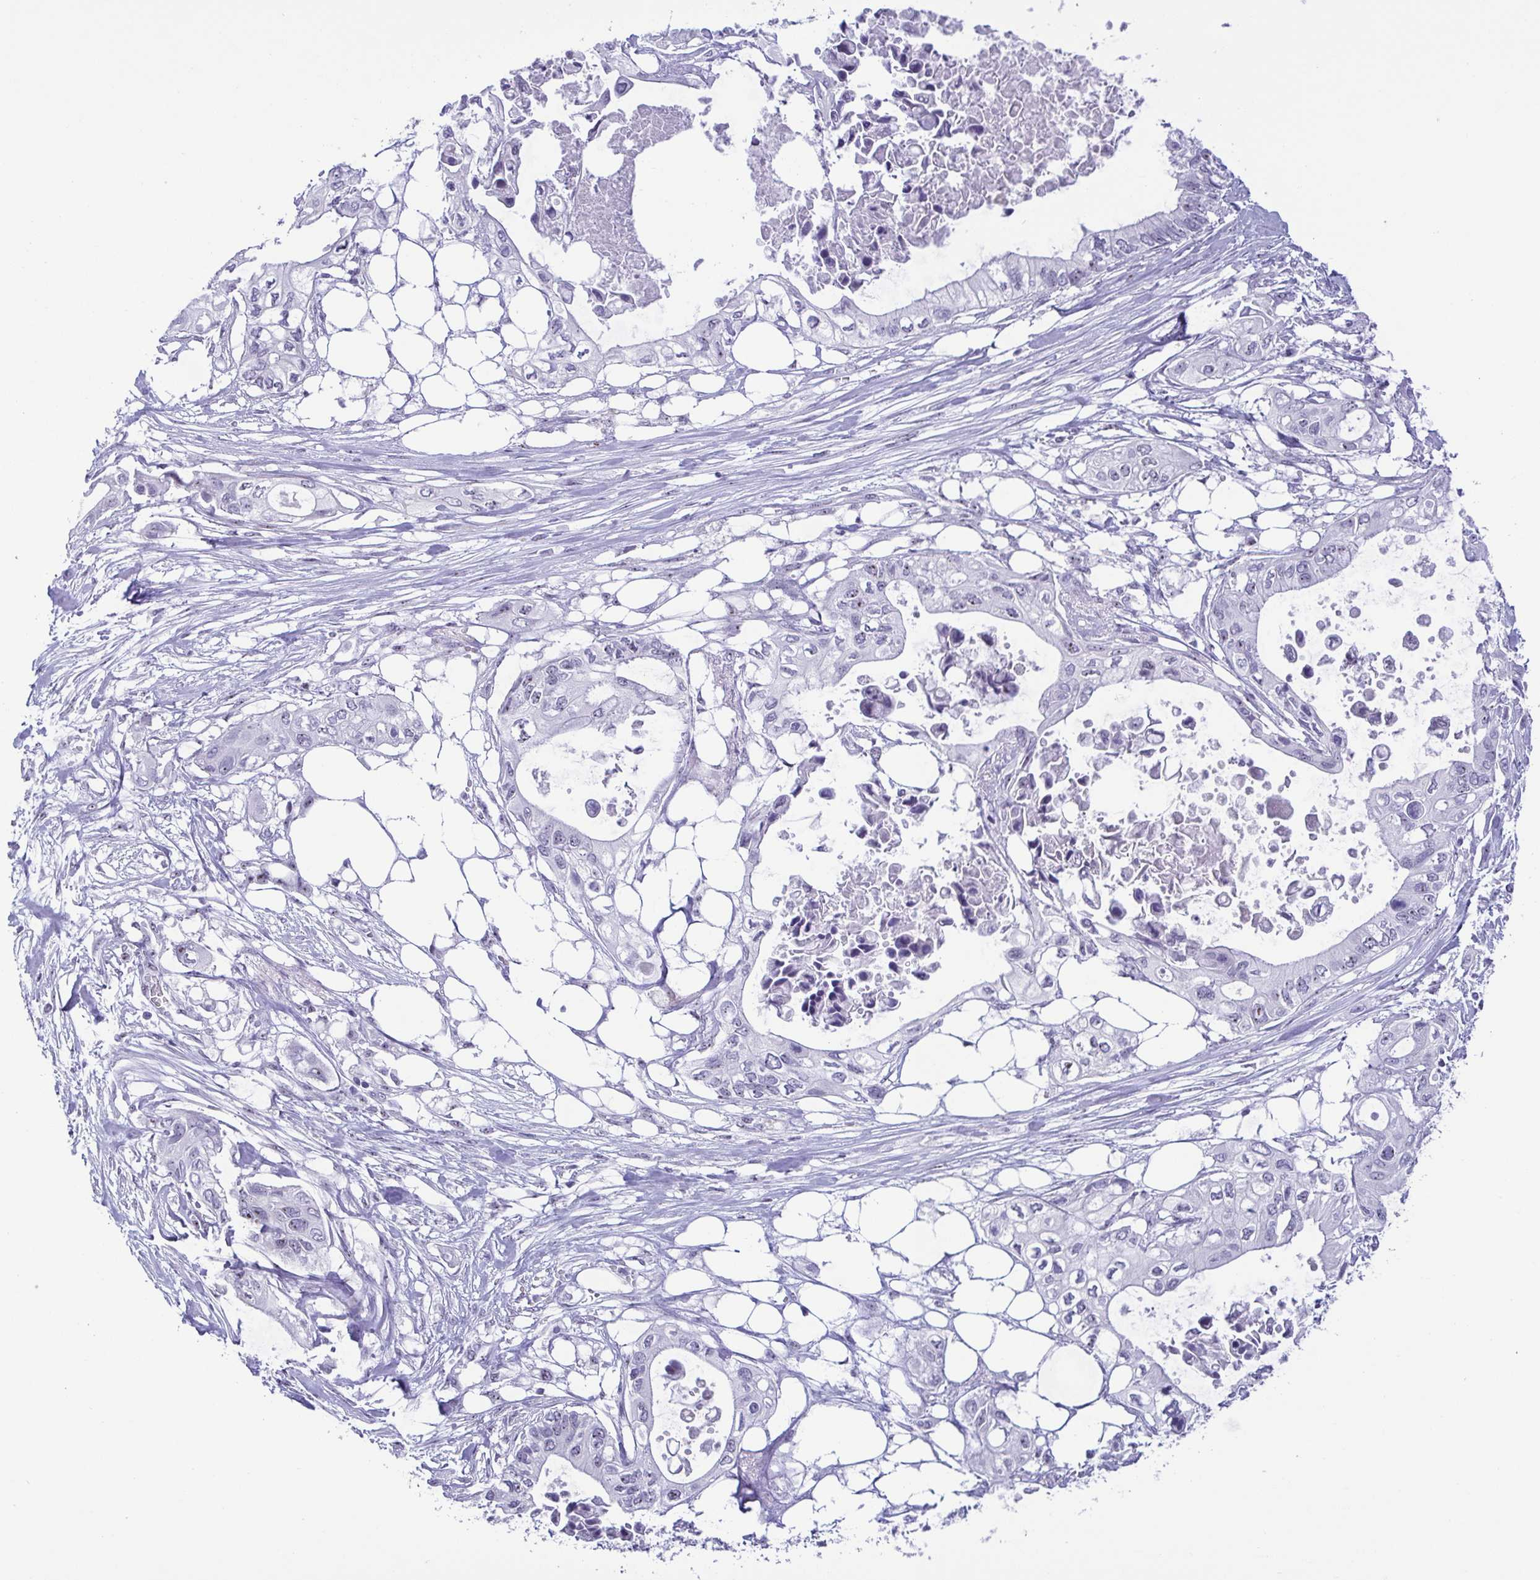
{"staining": {"intensity": "negative", "quantity": "none", "location": "none"}, "tissue": "pancreatic cancer", "cell_type": "Tumor cells", "image_type": "cancer", "snomed": [{"axis": "morphology", "description": "Adenocarcinoma, NOS"}, {"axis": "topography", "description": "Pancreas"}], "caption": "The histopathology image reveals no significant positivity in tumor cells of pancreatic cancer.", "gene": "BZW1", "patient": {"sex": "female", "age": 63}}